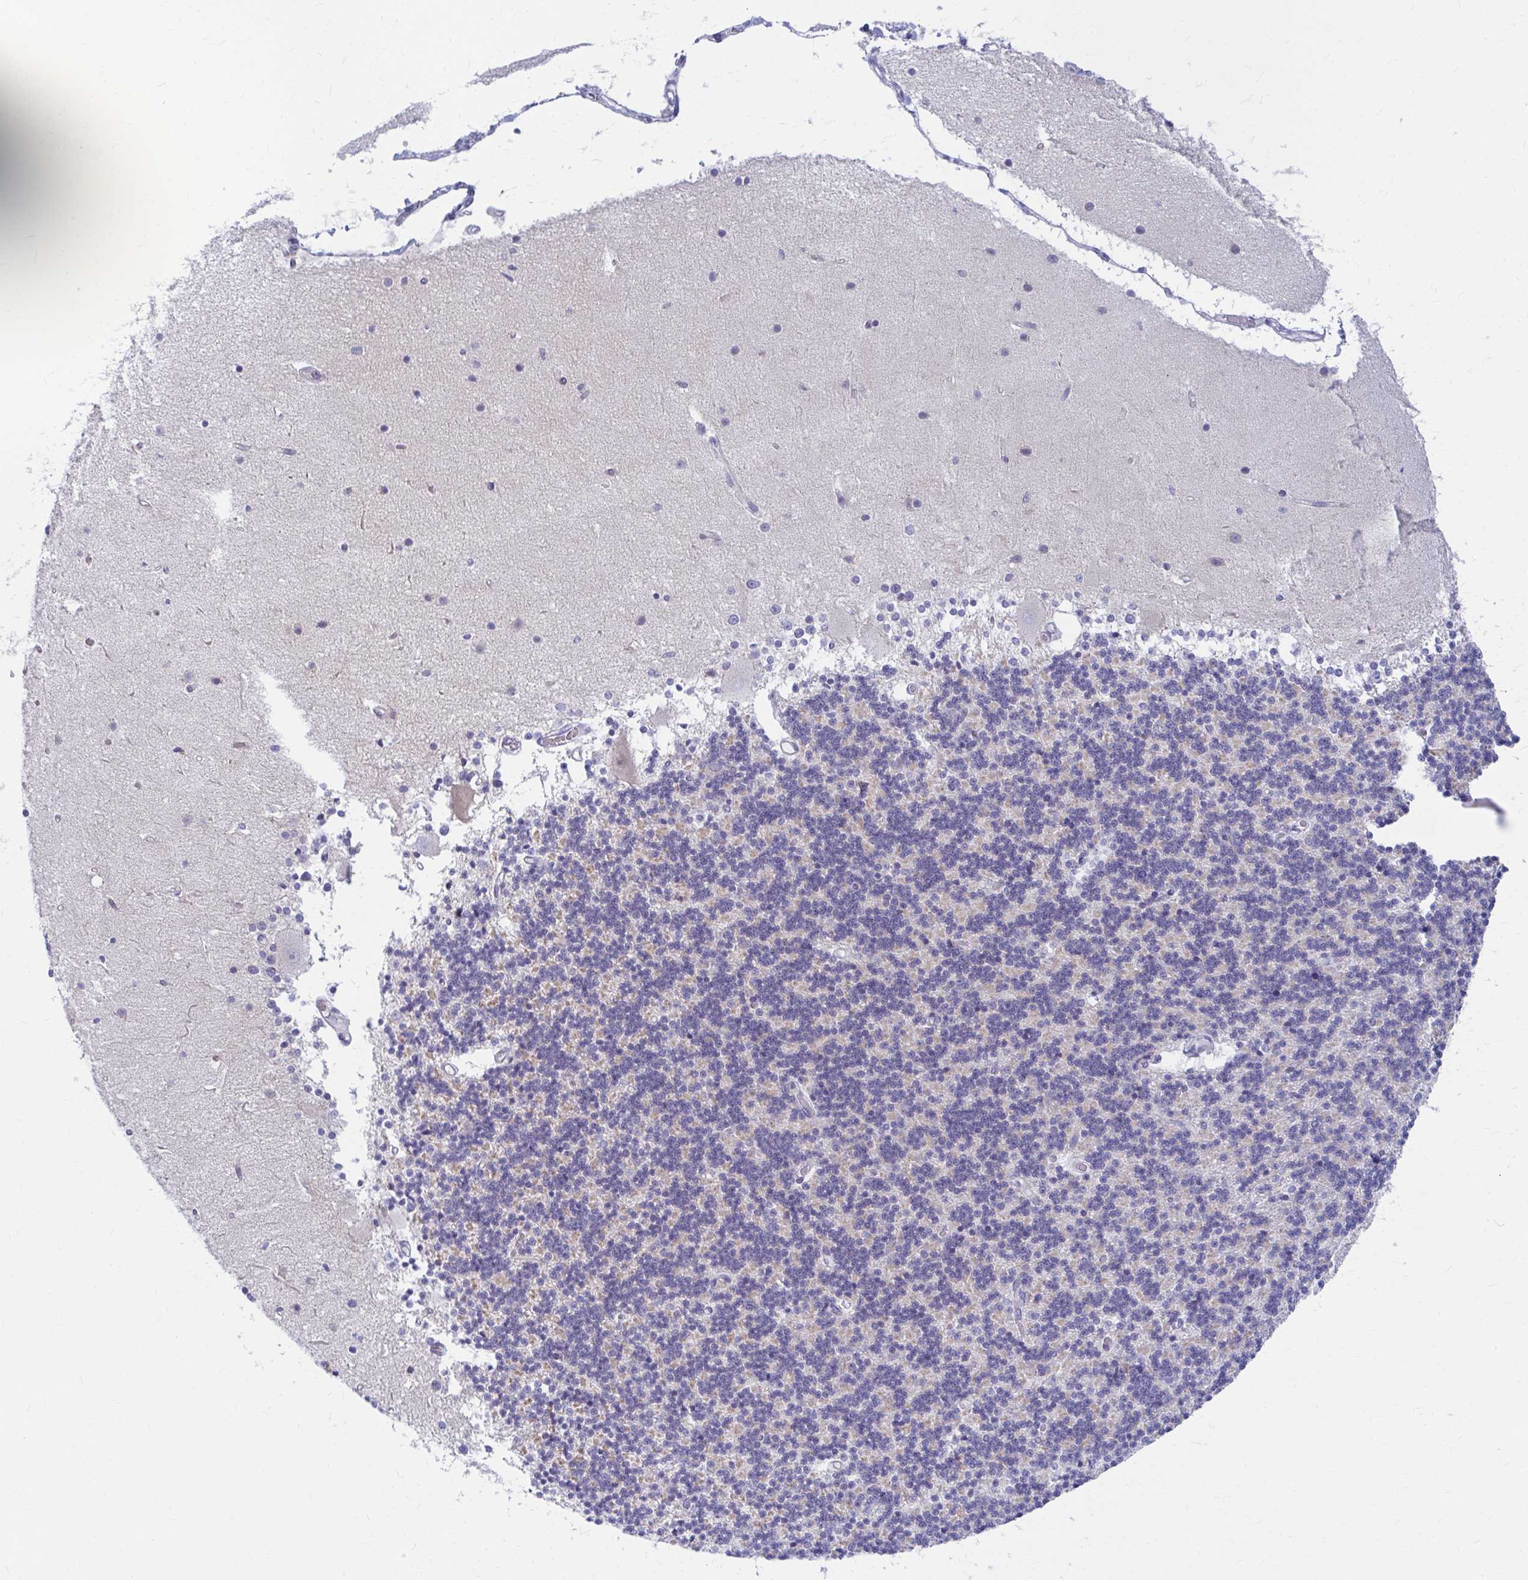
{"staining": {"intensity": "weak", "quantity": "<25%", "location": "cytoplasmic/membranous"}, "tissue": "cerebellum", "cell_type": "Cells in granular layer", "image_type": "normal", "snomed": [{"axis": "morphology", "description": "Normal tissue, NOS"}, {"axis": "topography", "description": "Cerebellum"}], "caption": "Micrograph shows no significant protein staining in cells in granular layer of normal cerebellum.", "gene": "RADIL", "patient": {"sex": "female", "age": 54}}